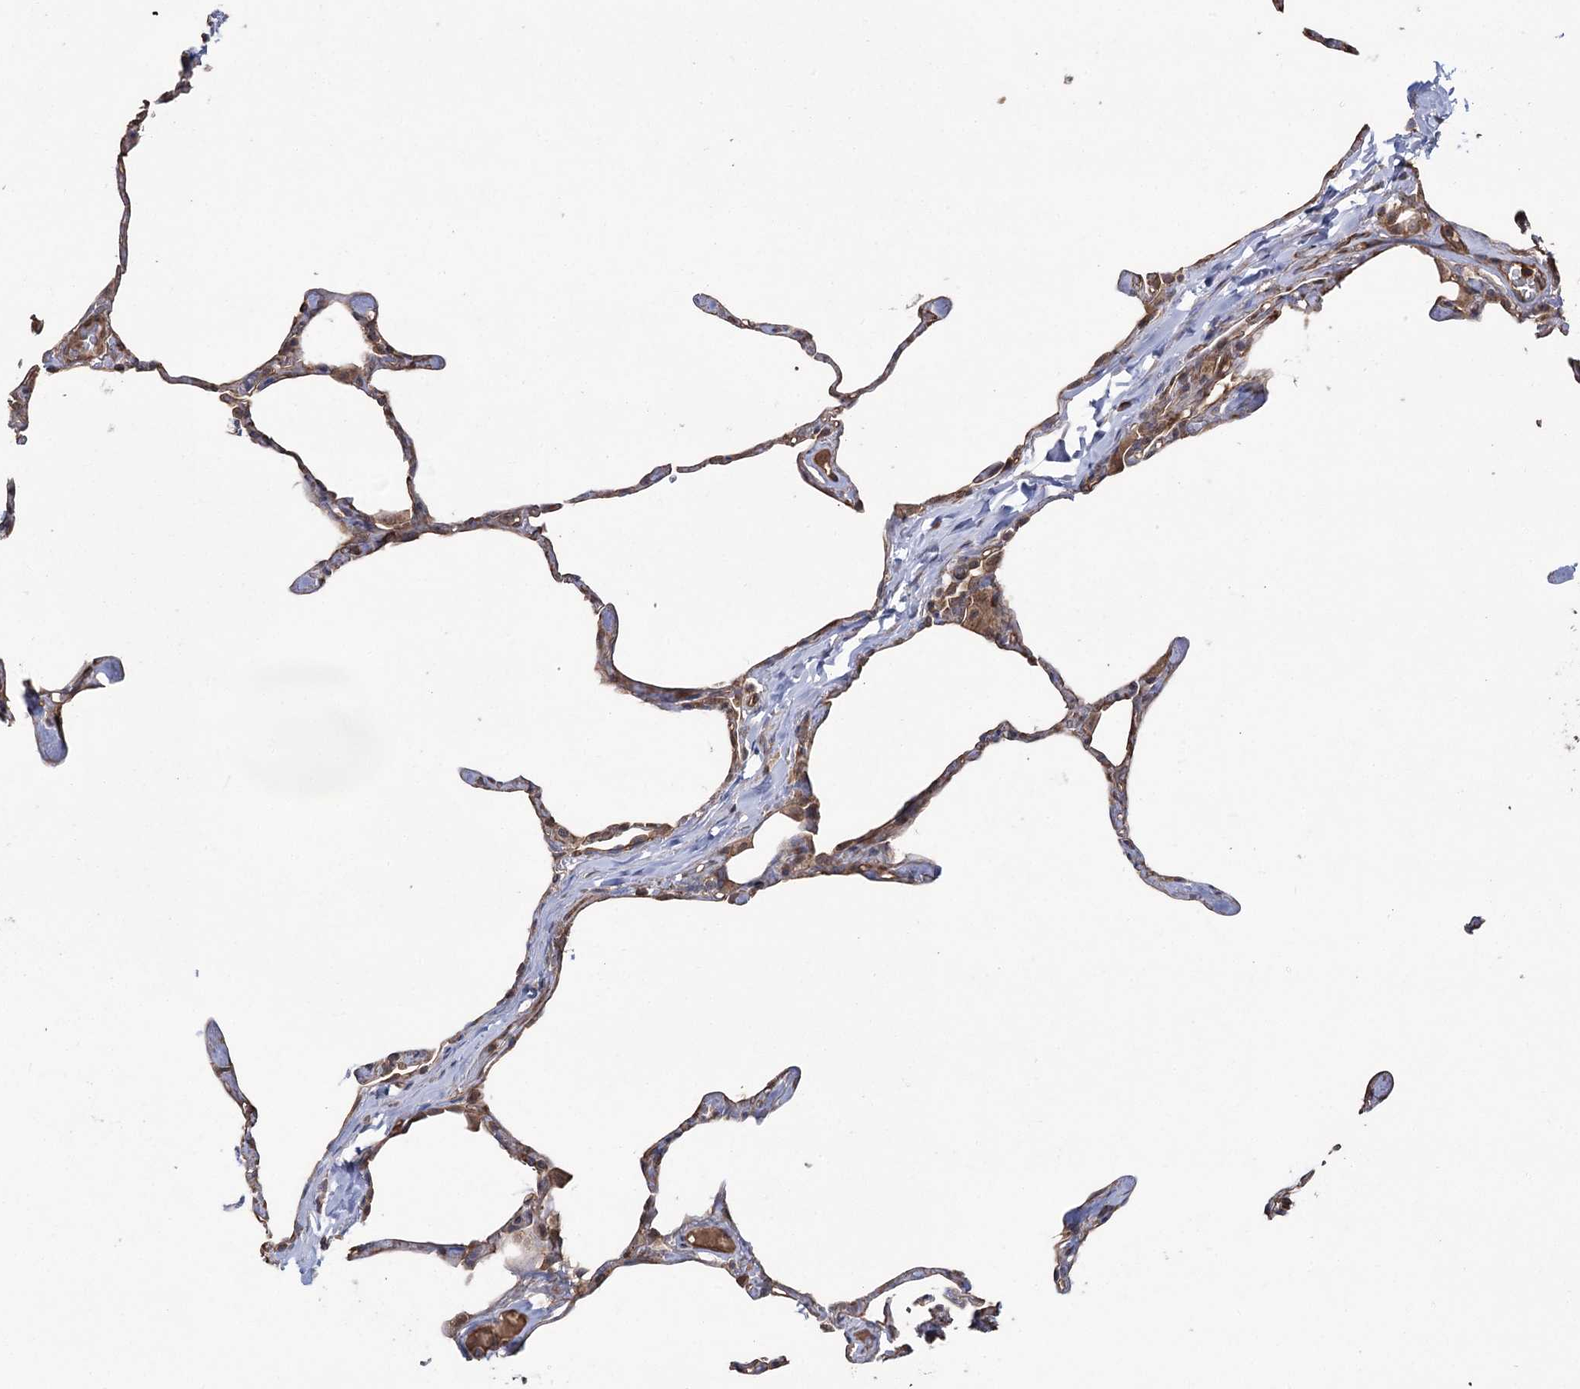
{"staining": {"intensity": "moderate", "quantity": ">75%", "location": "cytoplasmic/membranous"}, "tissue": "lung", "cell_type": "Alveolar cells", "image_type": "normal", "snomed": [{"axis": "morphology", "description": "Normal tissue, NOS"}, {"axis": "topography", "description": "Lung"}], "caption": "Lung stained for a protein (brown) displays moderate cytoplasmic/membranous positive positivity in about >75% of alveolar cells.", "gene": "LARS2", "patient": {"sex": "male", "age": 65}}